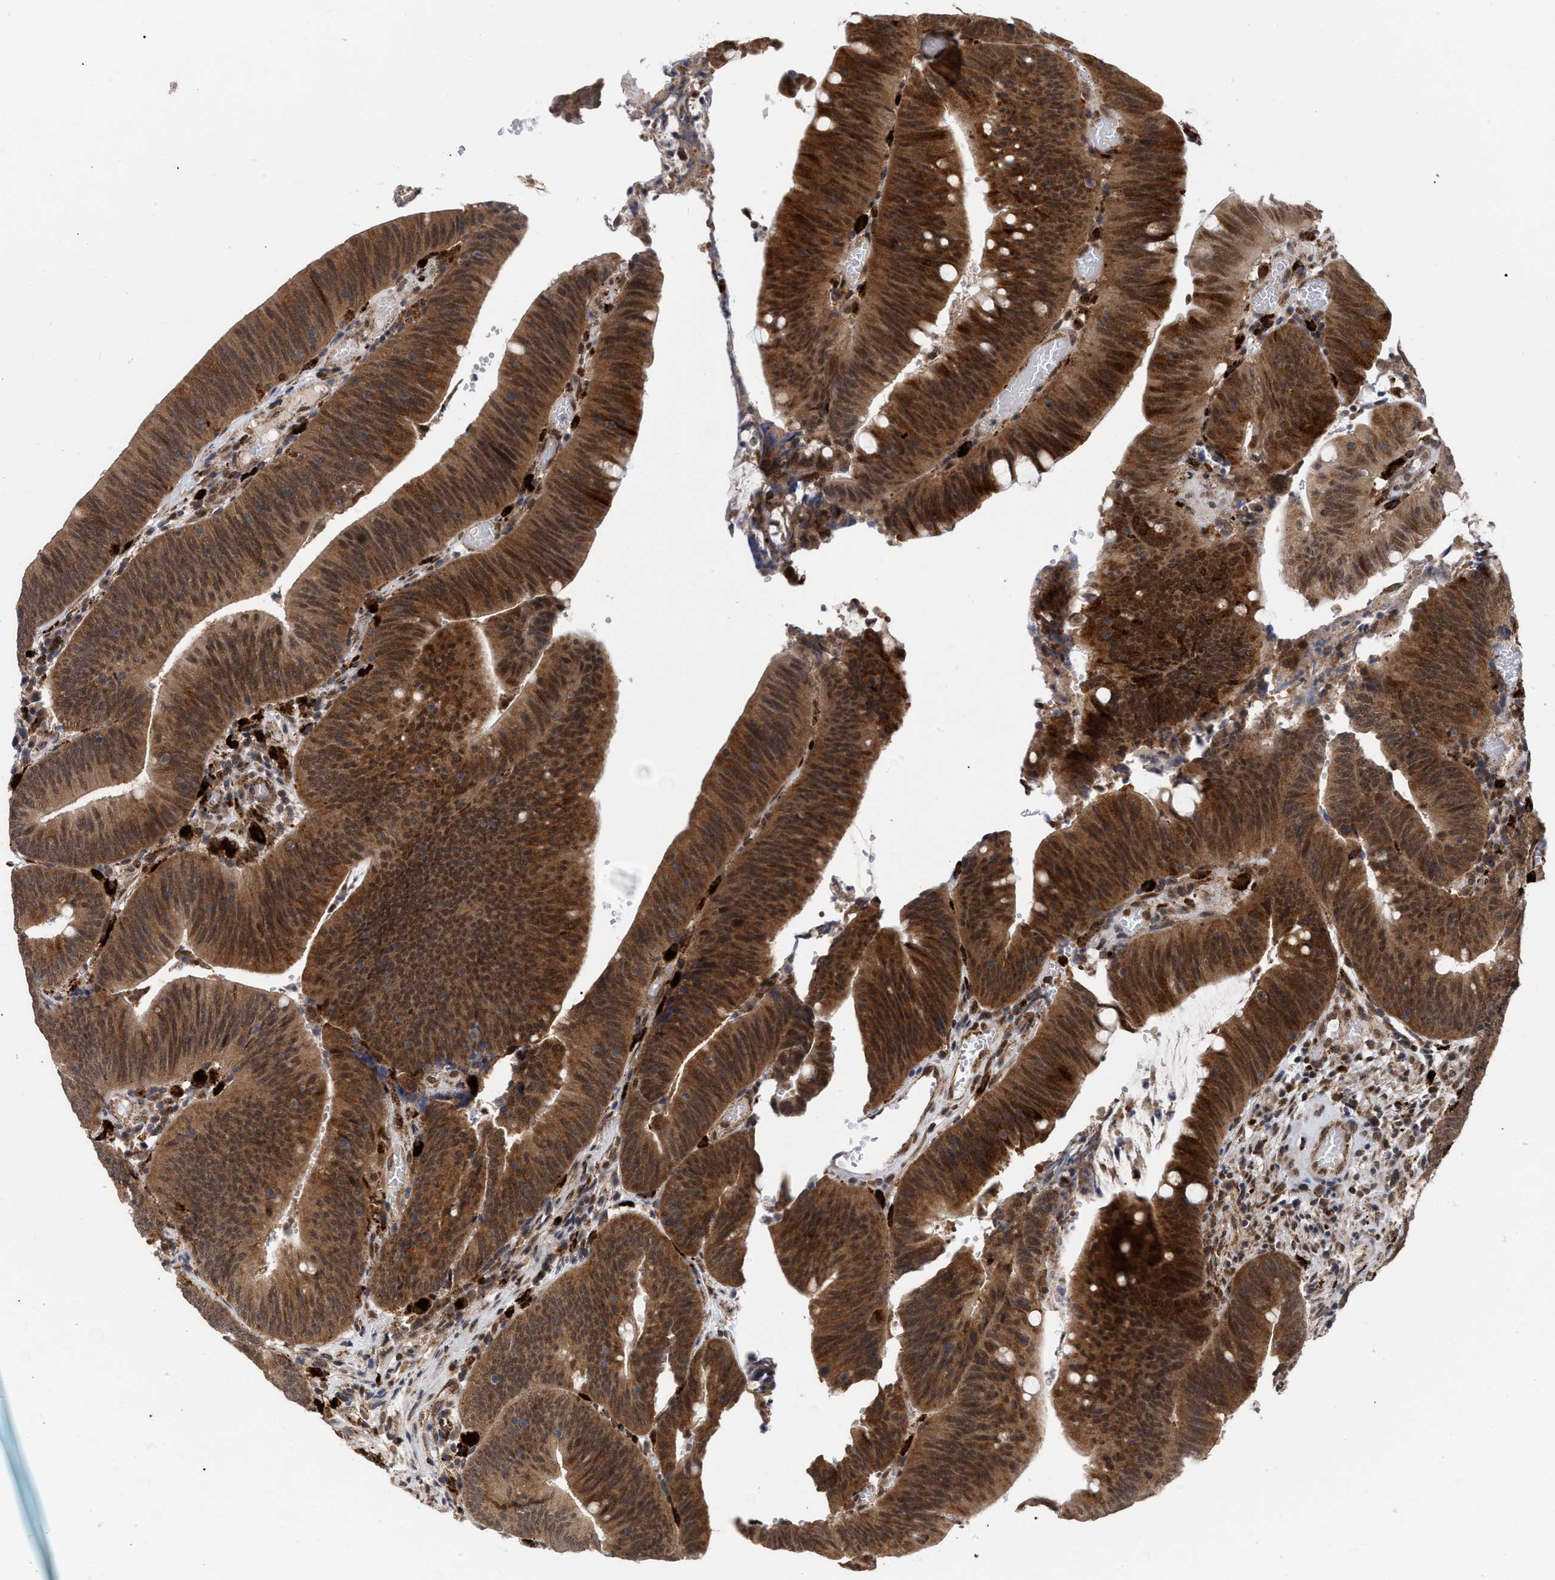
{"staining": {"intensity": "strong", "quantity": ">75%", "location": "cytoplasmic/membranous,nuclear"}, "tissue": "colorectal cancer", "cell_type": "Tumor cells", "image_type": "cancer", "snomed": [{"axis": "morphology", "description": "Normal tissue, NOS"}, {"axis": "morphology", "description": "Adenocarcinoma, NOS"}, {"axis": "topography", "description": "Rectum"}], "caption": "Strong cytoplasmic/membranous and nuclear staining for a protein is seen in approximately >75% of tumor cells of colorectal cancer using immunohistochemistry.", "gene": "UPF1", "patient": {"sex": "female", "age": 66}}